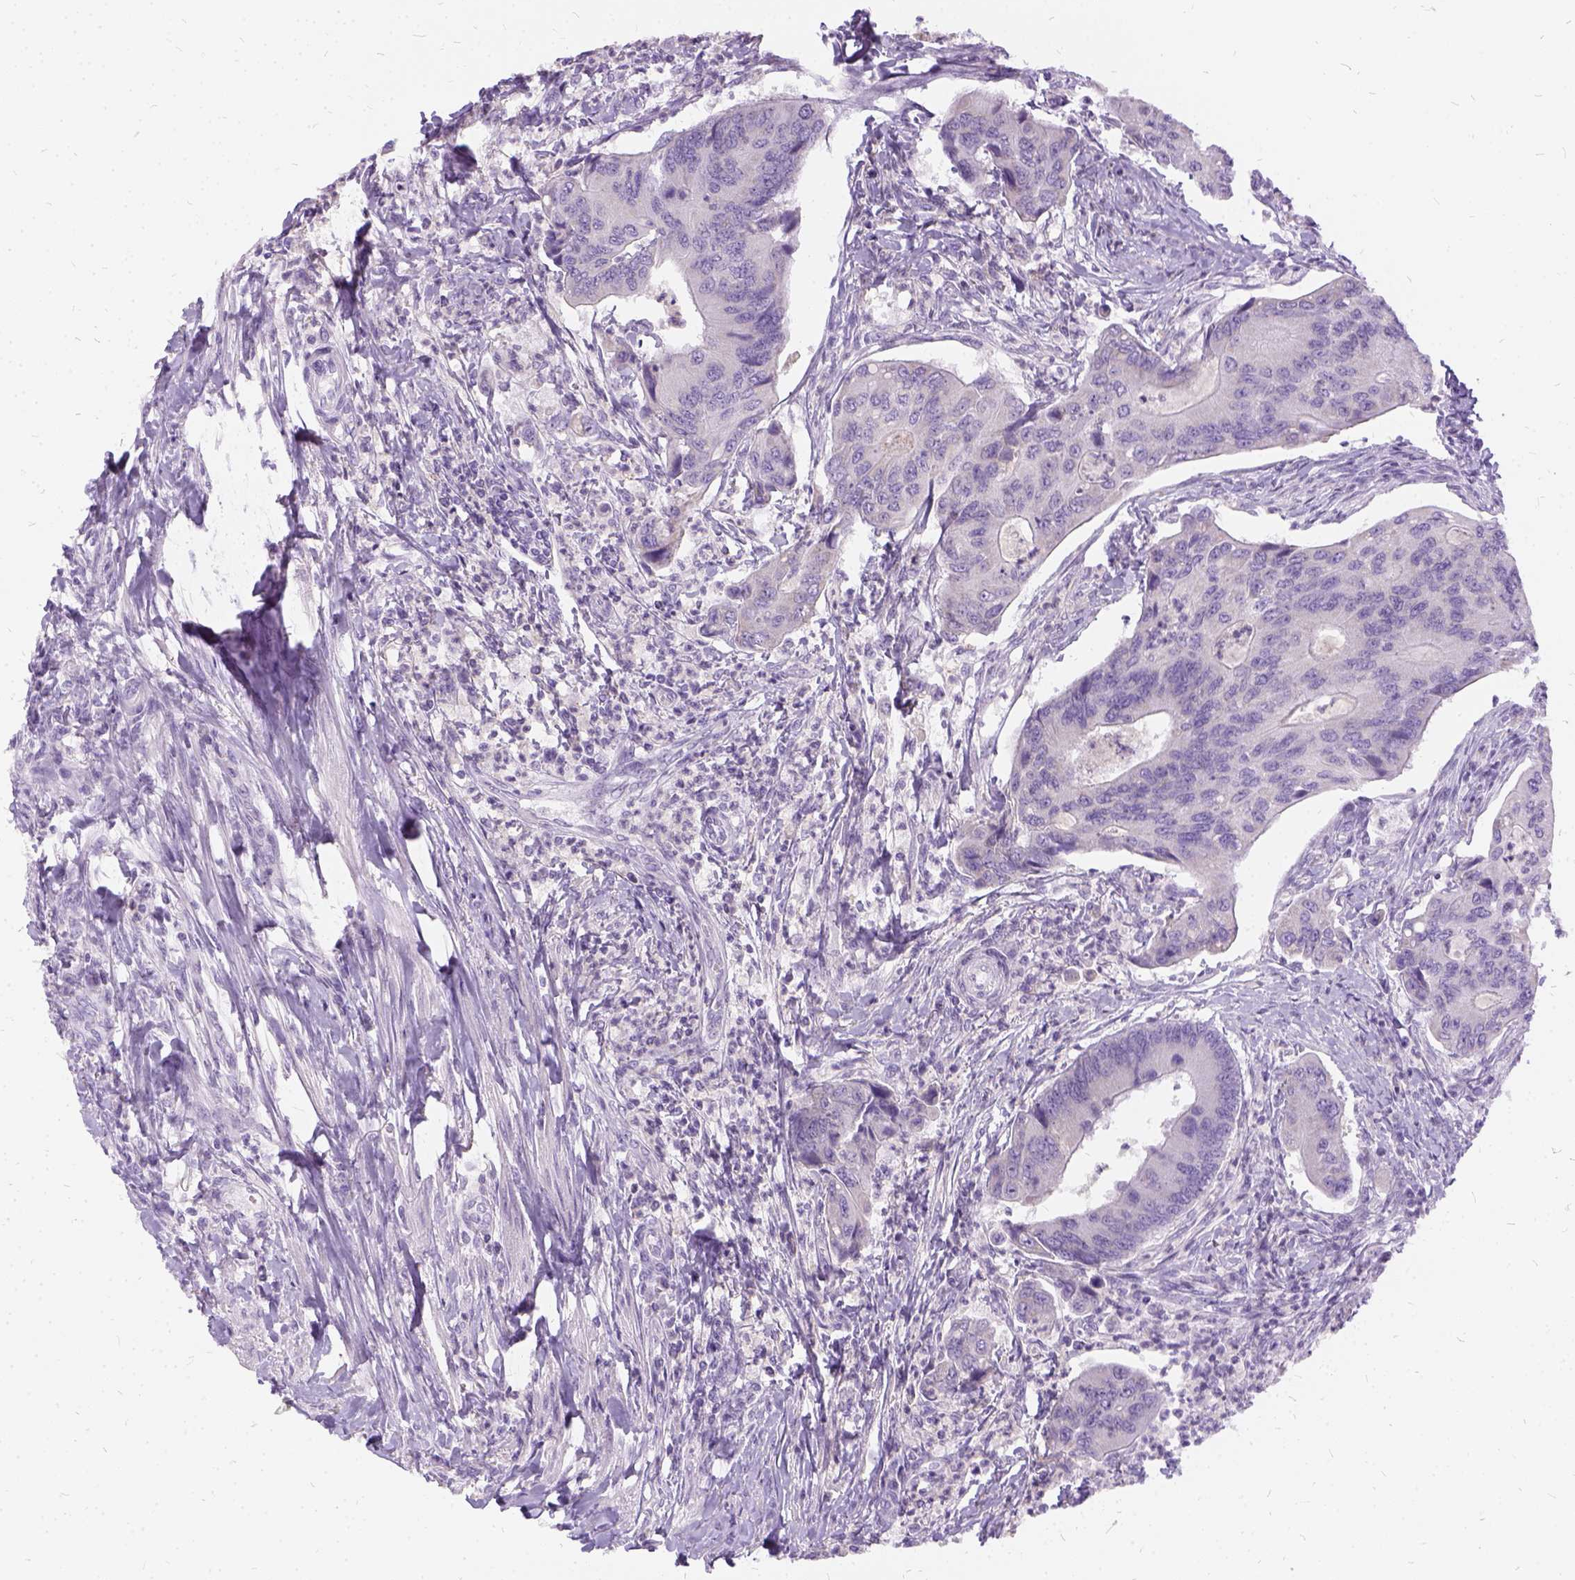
{"staining": {"intensity": "negative", "quantity": "none", "location": "none"}, "tissue": "colorectal cancer", "cell_type": "Tumor cells", "image_type": "cancer", "snomed": [{"axis": "morphology", "description": "Adenocarcinoma, NOS"}, {"axis": "topography", "description": "Colon"}], "caption": "The image displays no significant staining in tumor cells of colorectal cancer.", "gene": "FDX1", "patient": {"sex": "female", "age": 67}}